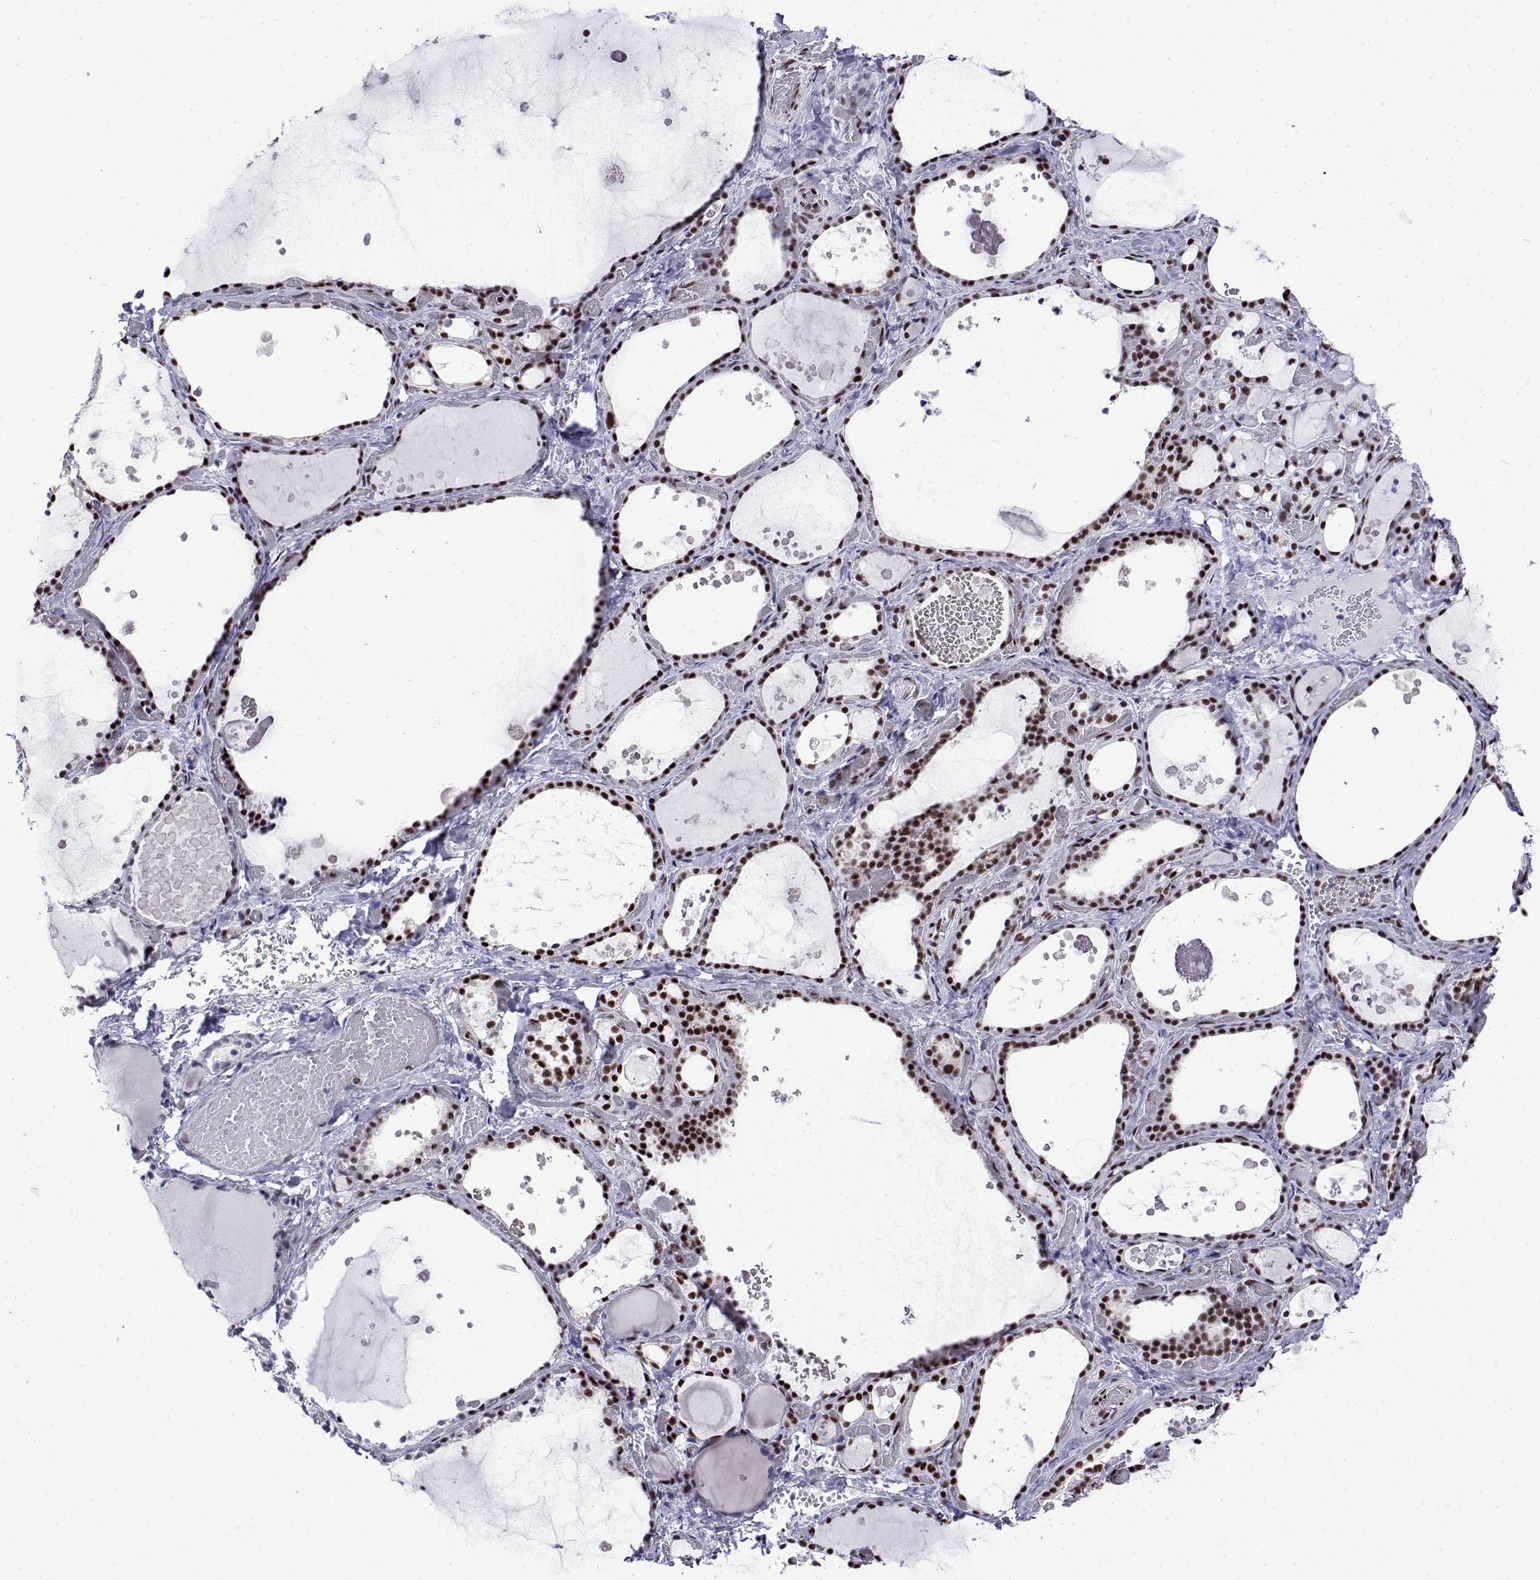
{"staining": {"intensity": "strong", "quantity": ">75%", "location": "nuclear"}, "tissue": "thyroid gland", "cell_type": "Glandular cells", "image_type": "normal", "snomed": [{"axis": "morphology", "description": "Normal tissue, NOS"}, {"axis": "topography", "description": "Thyroid gland"}], "caption": "Protein analysis of benign thyroid gland shows strong nuclear expression in approximately >75% of glandular cells. (DAB (3,3'-diaminobenzidine) IHC, brown staining for protein, blue staining for nuclei).", "gene": "POLDIP3", "patient": {"sex": "female", "age": 56}}